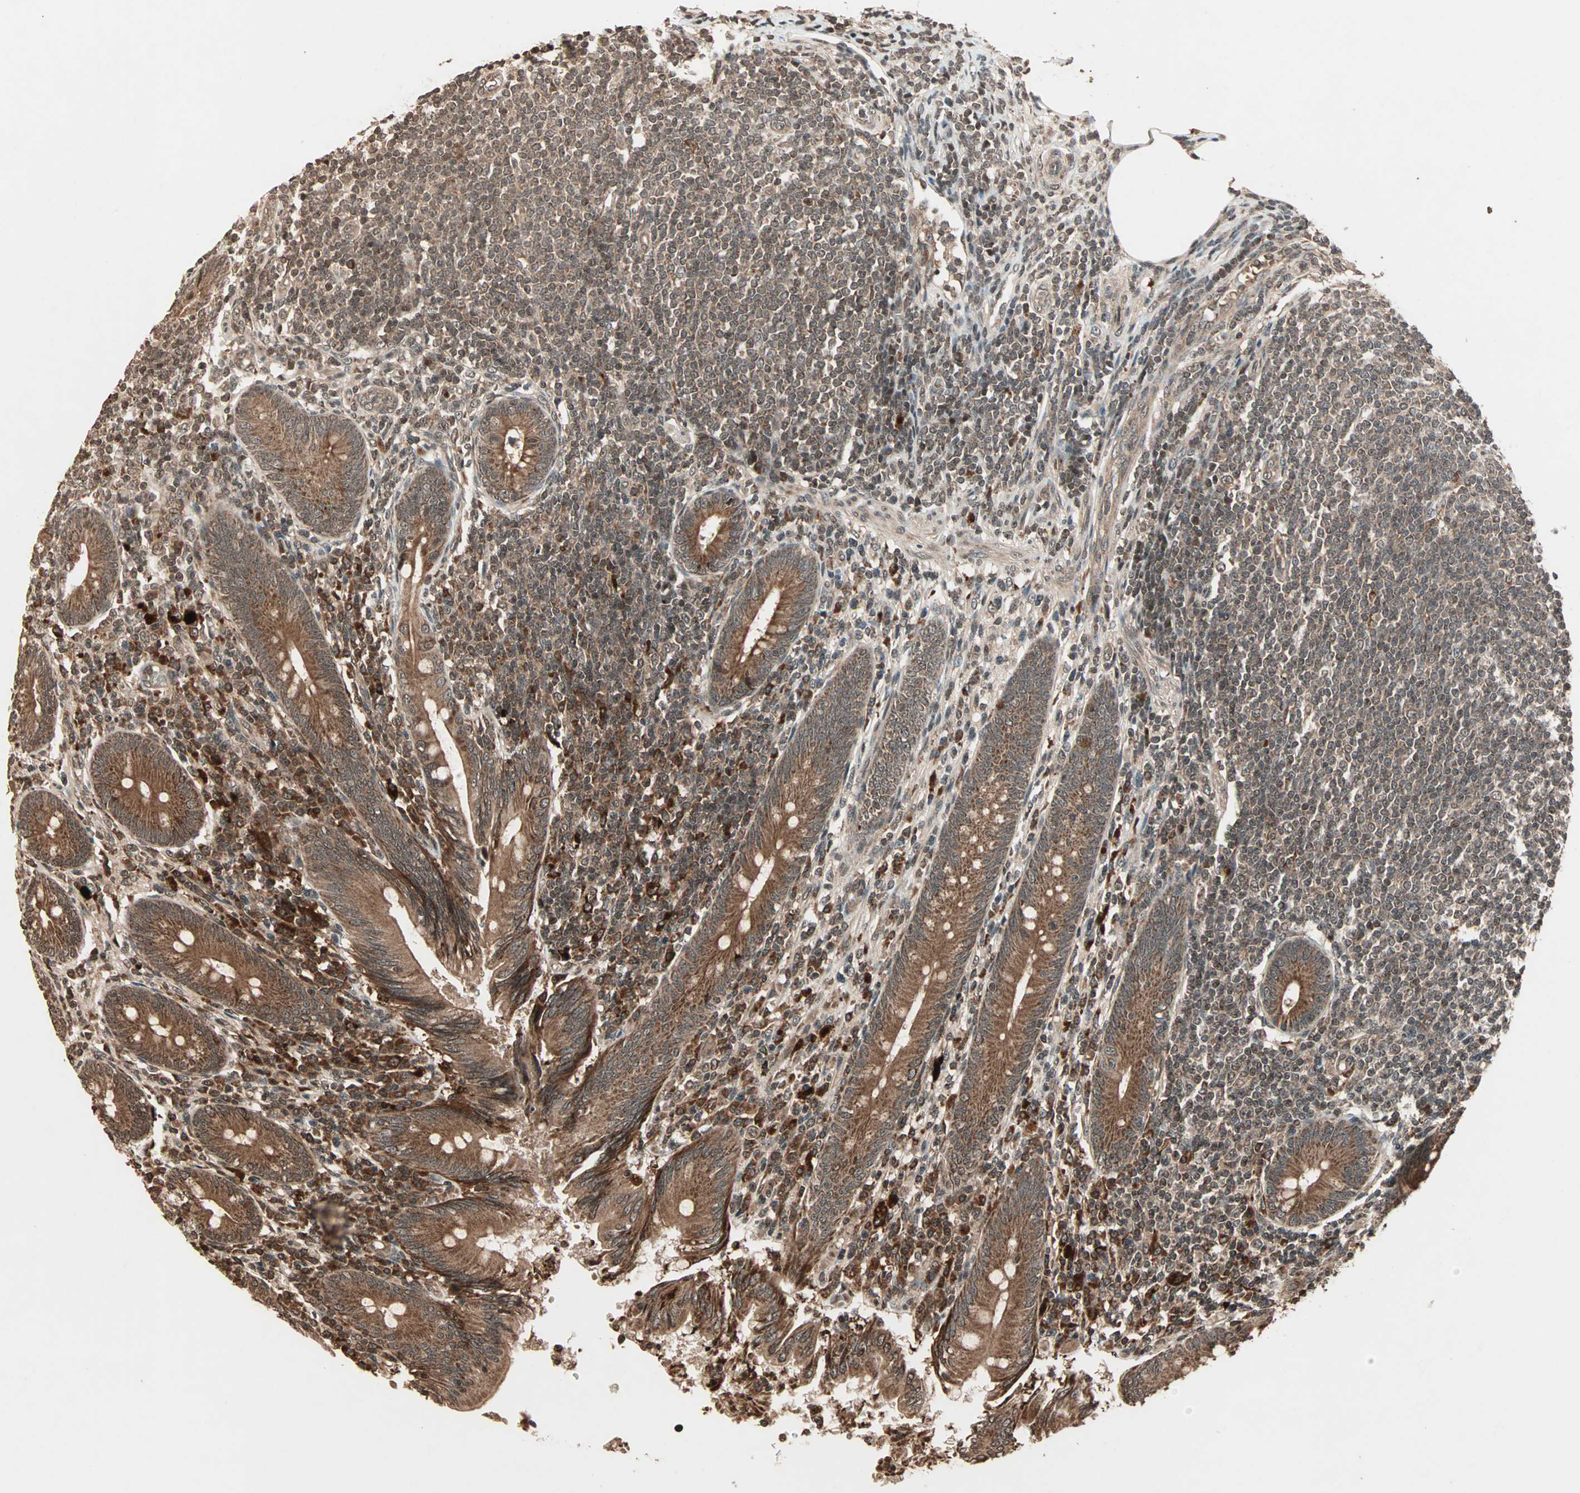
{"staining": {"intensity": "strong", "quantity": ">75%", "location": "cytoplasmic/membranous"}, "tissue": "appendix", "cell_type": "Glandular cells", "image_type": "normal", "snomed": [{"axis": "morphology", "description": "Normal tissue, NOS"}, {"axis": "morphology", "description": "Inflammation, NOS"}, {"axis": "topography", "description": "Appendix"}], "caption": "A high amount of strong cytoplasmic/membranous staining is appreciated in approximately >75% of glandular cells in unremarkable appendix.", "gene": "RFFL", "patient": {"sex": "male", "age": 46}}